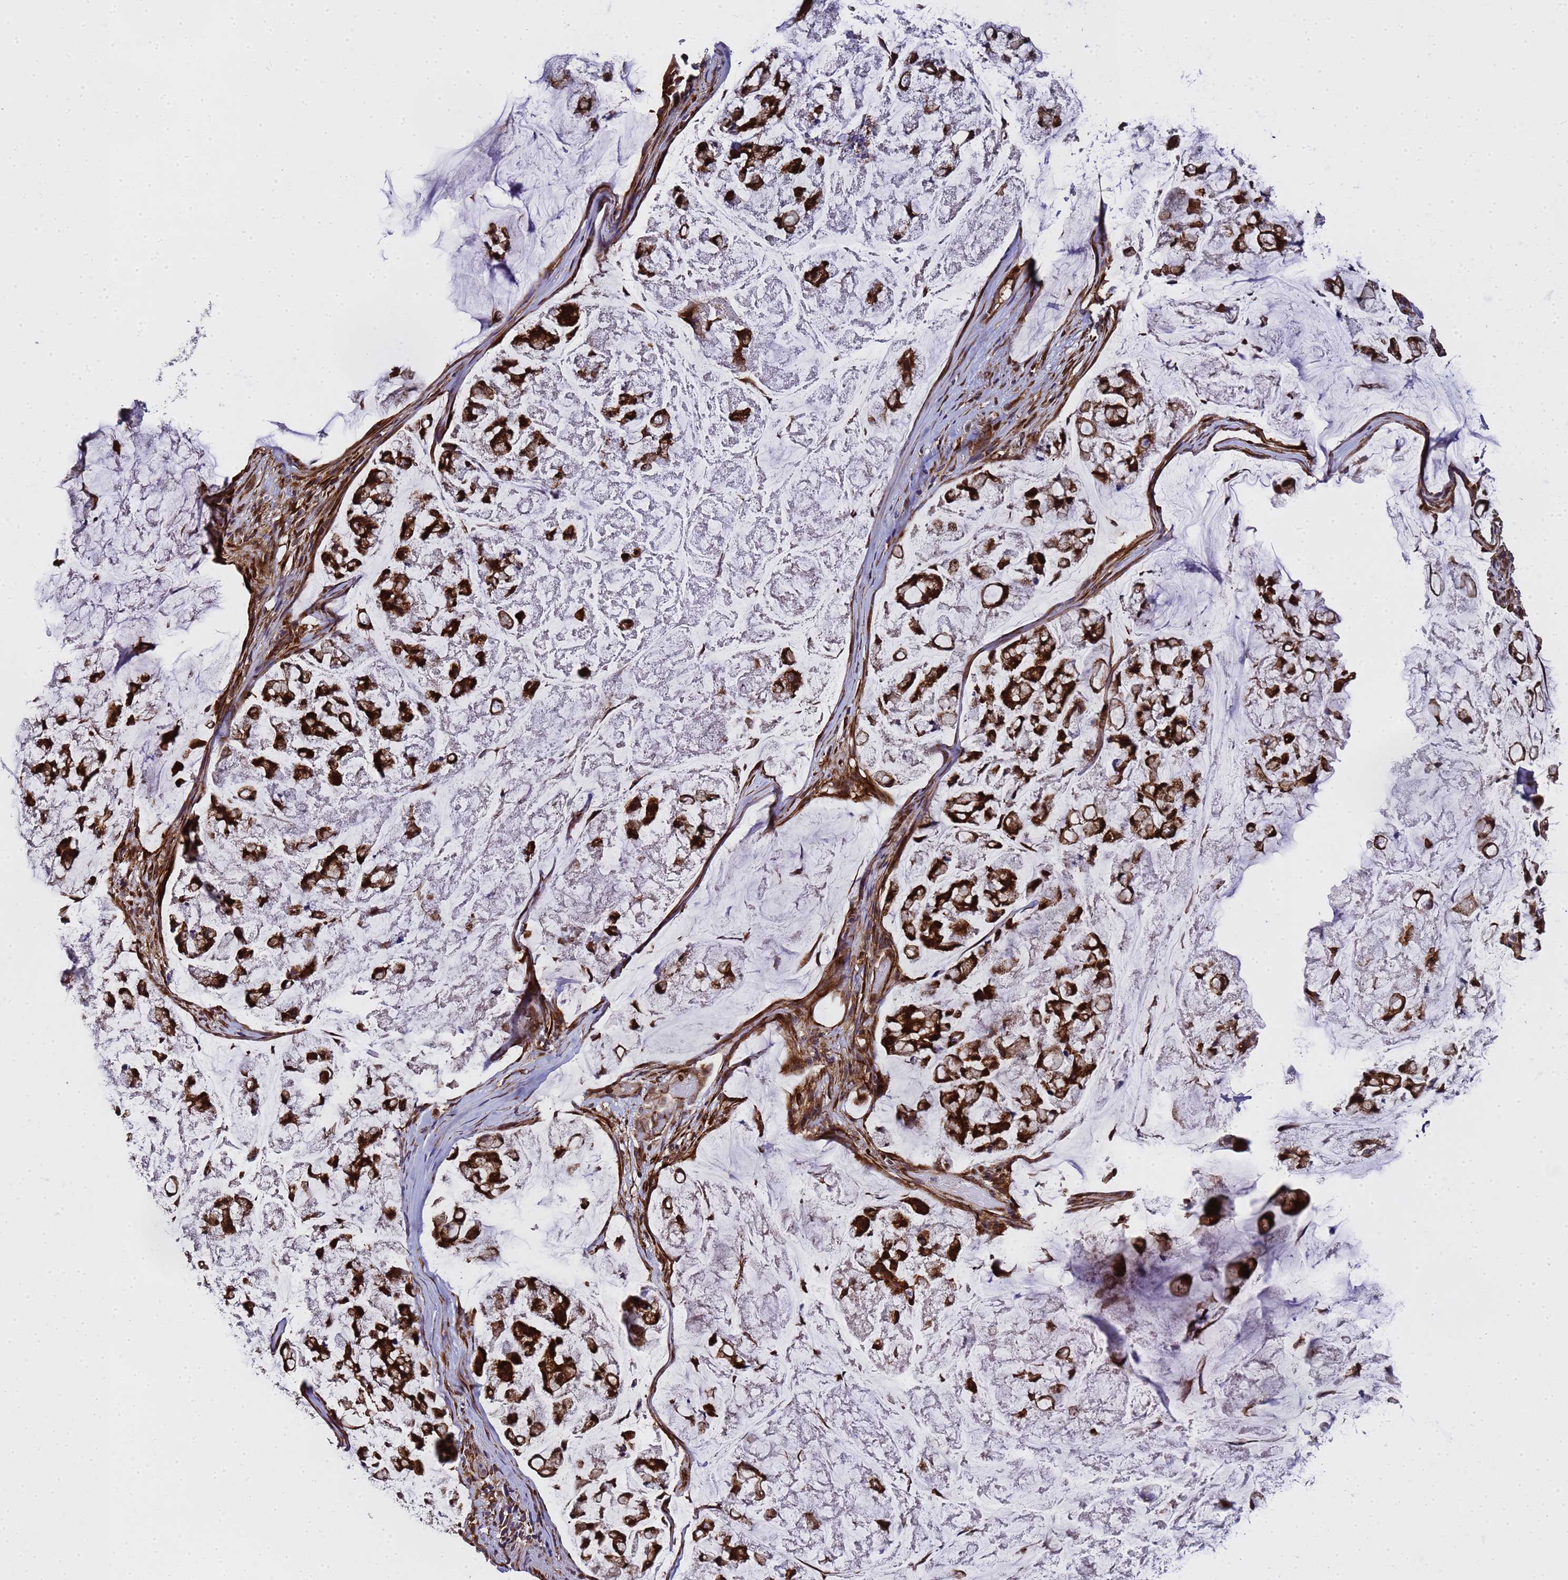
{"staining": {"intensity": "strong", "quantity": ">75%", "location": "cytoplasmic/membranous"}, "tissue": "stomach cancer", "cell_type": "Tumor cells", "image_type": "cancer", "snomed": [{"axis": "morphology", "description": "Adenocarcinoma, NOS"}, {"axis": "topography", "description": "Stomach, lower"}], "caption": "Immunohistochemical staining of human stomach adenocarcinoma displays strong cytoplasmic/membranous protein expression in about >75% of tumor cells. (DAB = brown stain, brightfield microscopy at high magnification).", "gene": "MOCS1", "patient": {"sex": "male", "age": 67}}